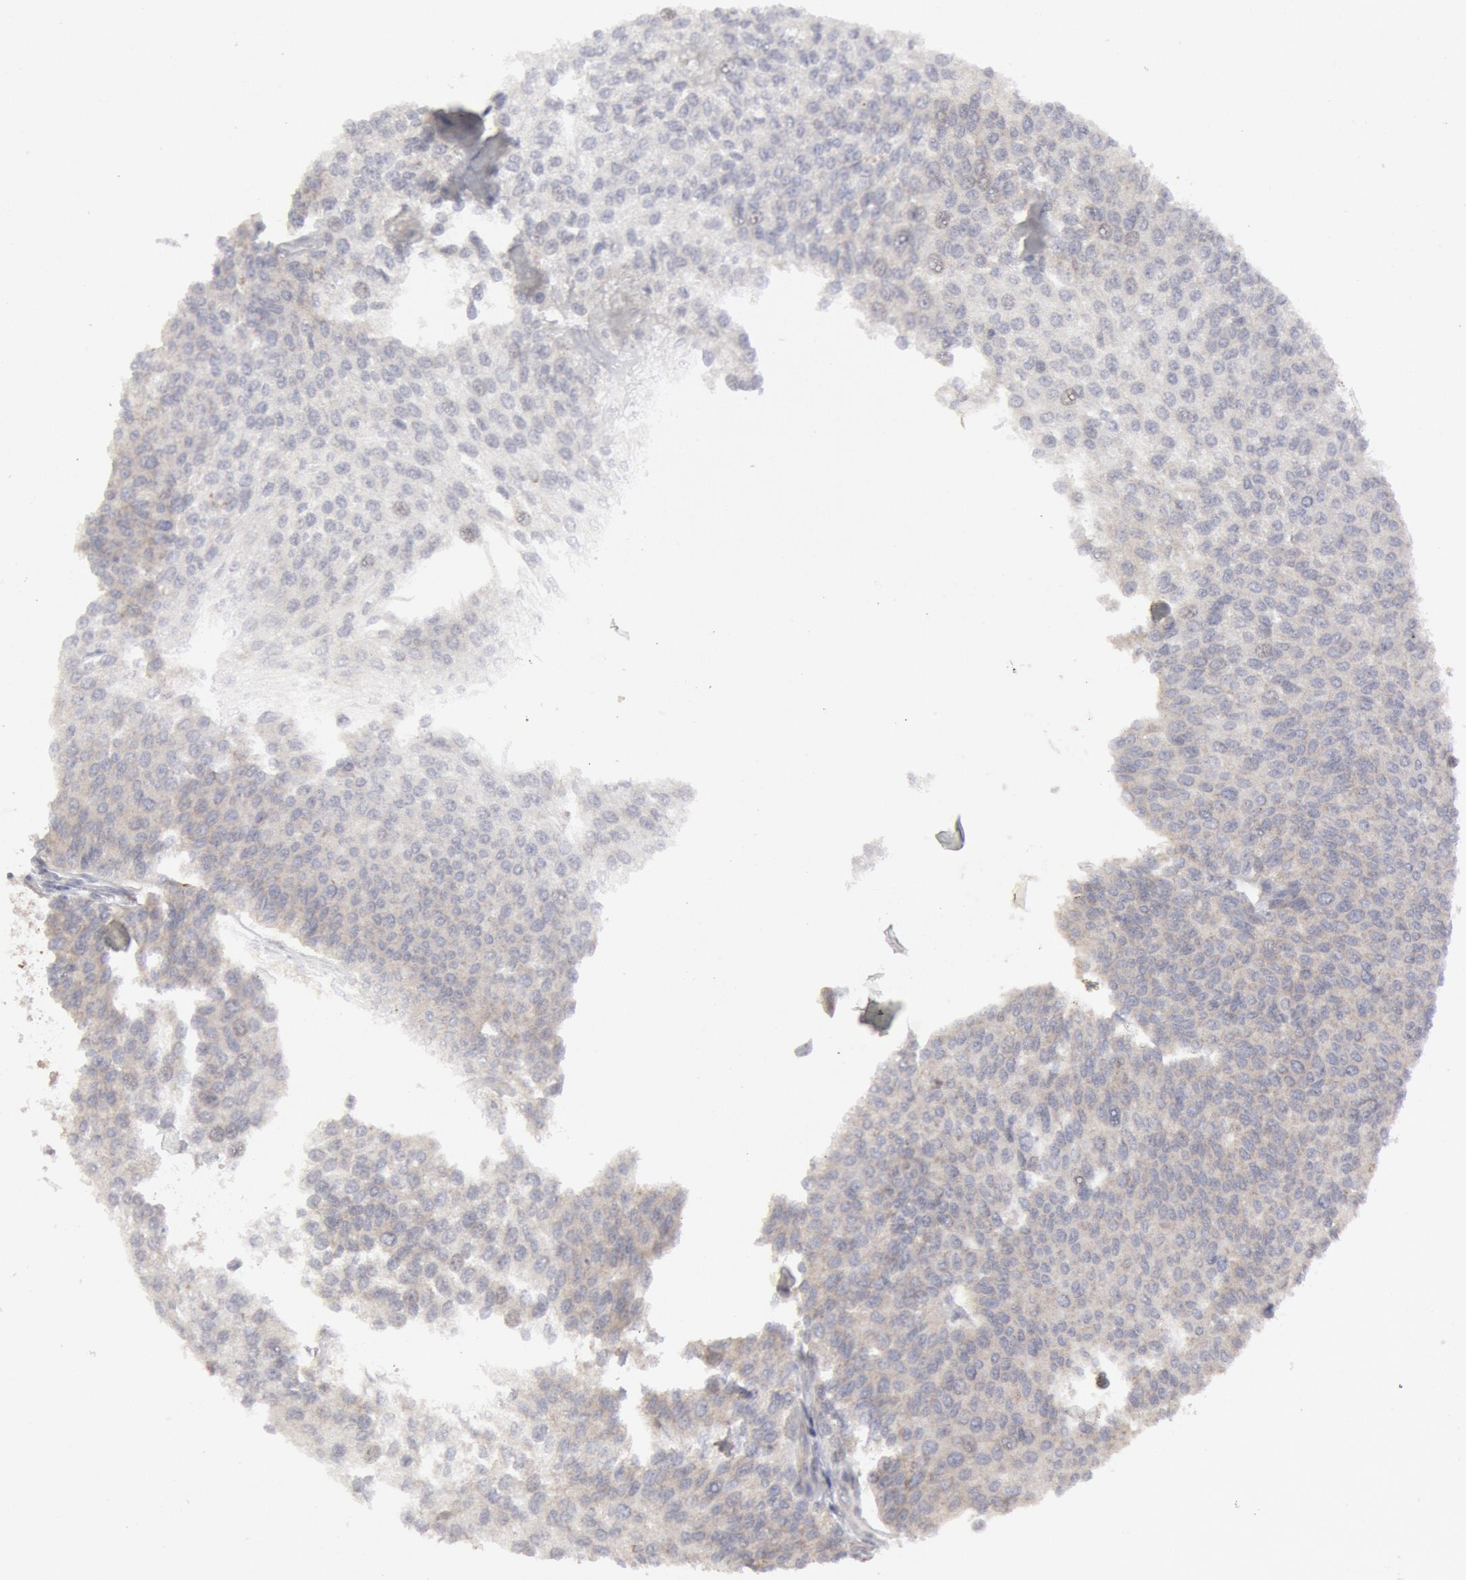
{"staining": {"intensity": "negative", "quantity": "none", "location": "none"}, "tissue": "urothelial cancer", "cell_type": "Tumor cells", "image_type": "cancer", "snomed": [{"axis": "morphology", "description": "Urothelial carcinoma, Low grade"}, {"axis": "topography", "description": "Urinary bladder"}], "caption": "A photomicrograph of urothelial carcinoma (low-grade) stained for a protein reveals no brown staining in tumor cells. (Brightfield microscopy of DAB immunohistochemistry at high magnification).", "gene": "OSBPL8", "patient": {"sex": "female", "age": 73}}